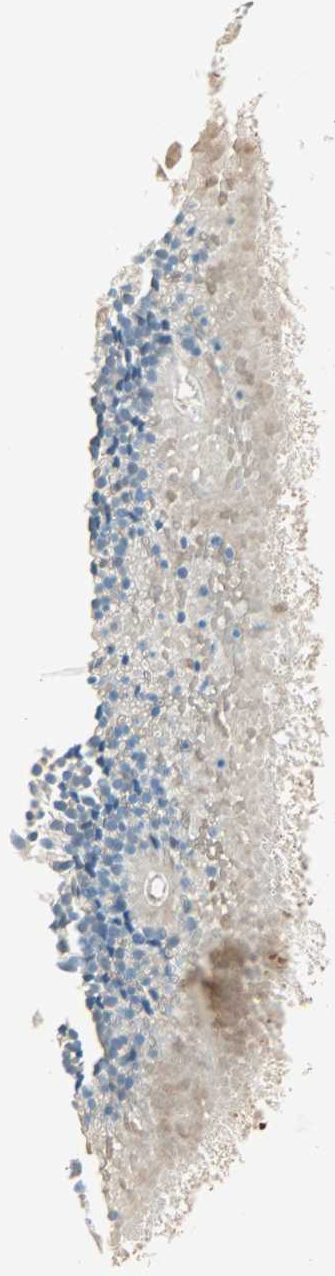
{"staining": {"intensity": "weak", "quantity": "25%-75%", "location": "cytoplasmic/membranous"}, "tissue": "nasopharynx", "cell_type": "Respiratory epithelial cells", "image_type": "normal", "snomed": [{"axis": "morphology", "description": "Normal tissue, NOS"}, {"axis": "topography", "description": "Nasopharynx"}], "caption": "Immunohistochemistry (IHC) (DAB) staining of normal nasopharynx displays weak cytoplasmic/membranous protein staining in approximately 25%-75% of respiratory epithelial cells.", "gene": "ATF6", "patient": {"sex": "female", "age": 54}}